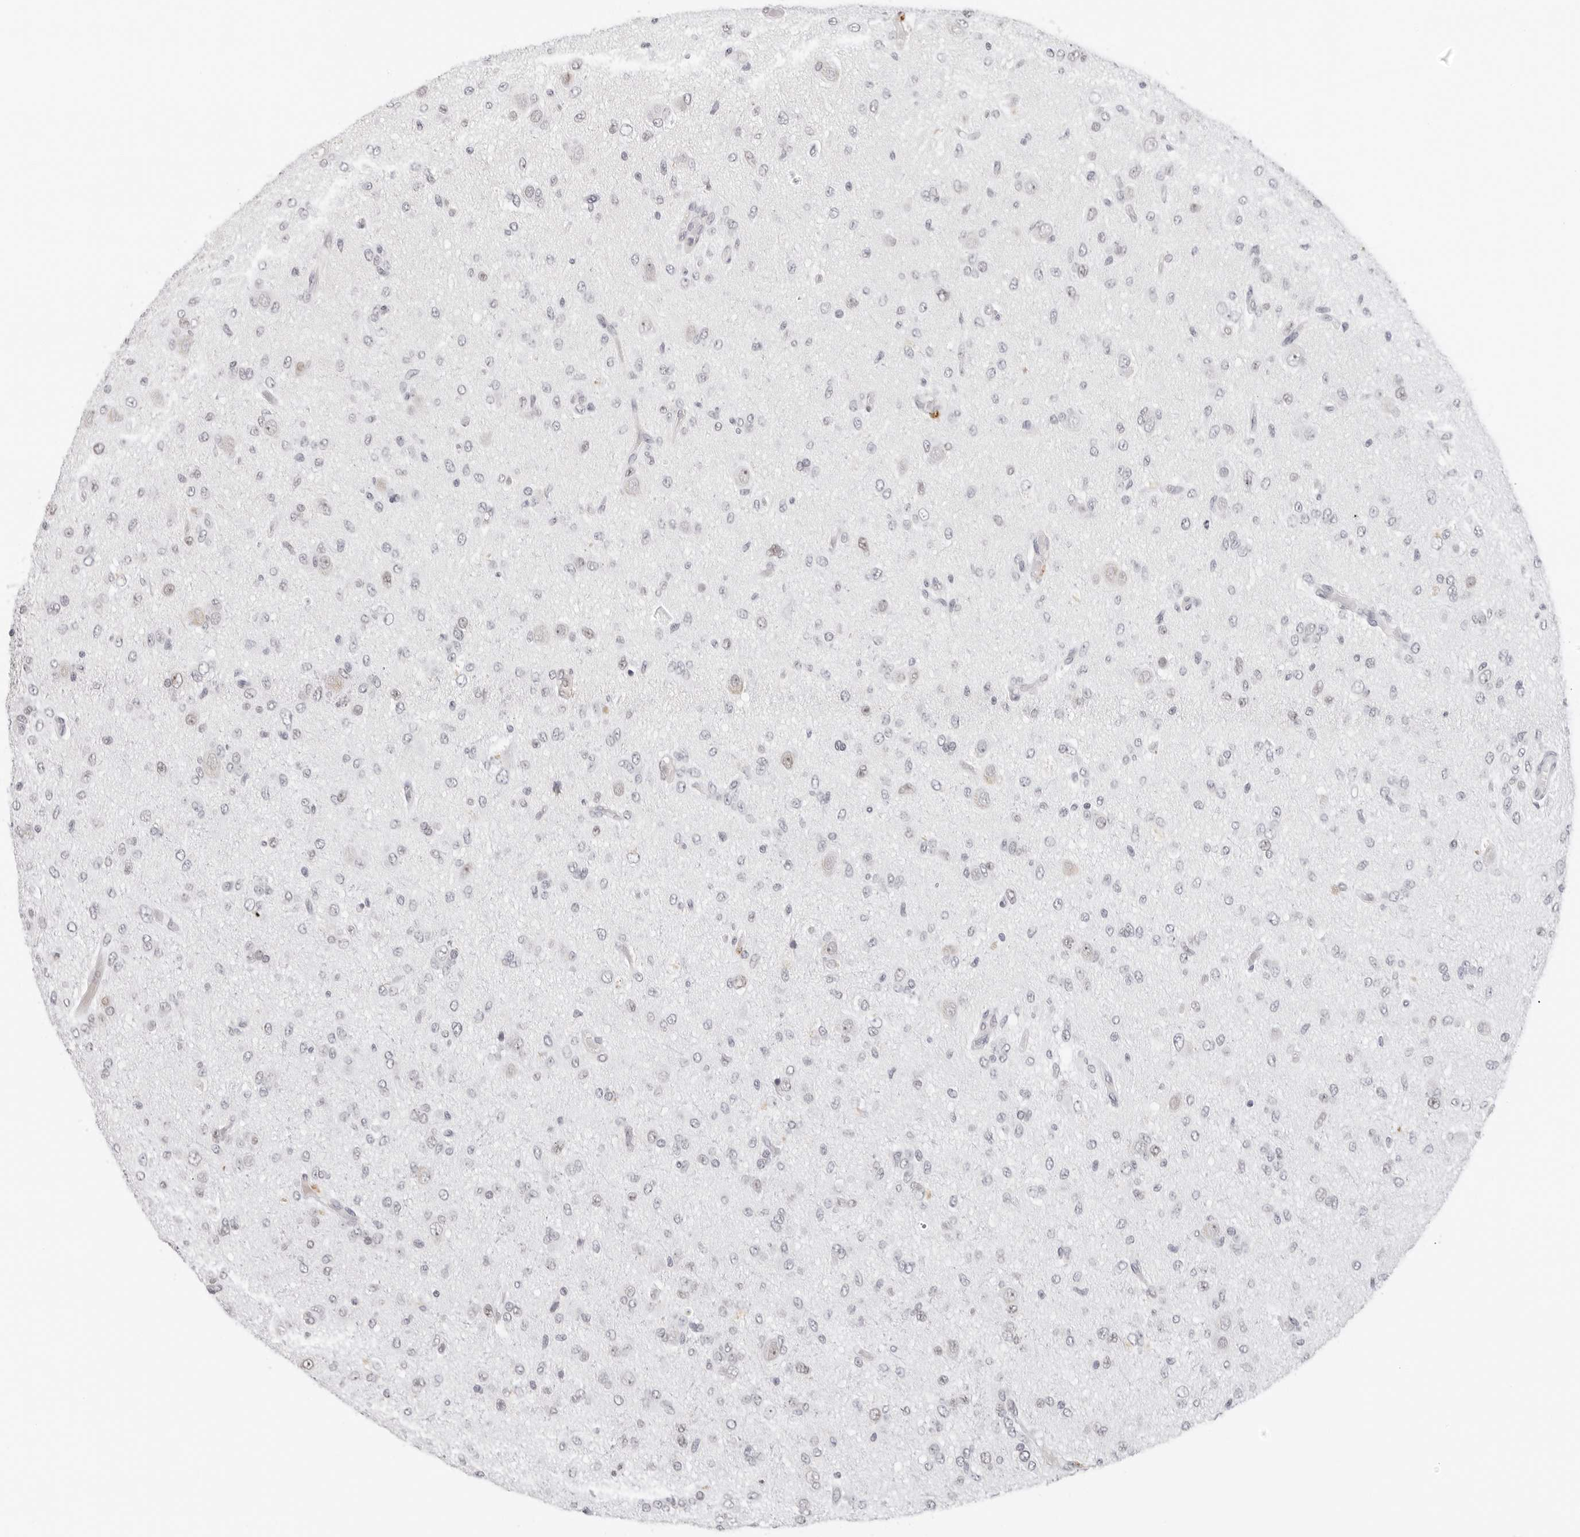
{"staining": {"intensity": "negative", "quantity": "none", "location": "none"}, "tissue": "glioma", "cell_type": "Tumor cells", "image_type": "cancer", "snomed": [{"axis": "morphology", "description": "Glioma, malignant, High grade"}, {"axis": "topography", "description": "Brain"}], "caption": "The photomicrograph reveals no staining of tumor cells in glioma. The staining is performed using DAB brown chromogen with nuclei counter-stained in using hematoxylin.", "gene": "MSH6", "patient": {"sex": "female", "age": 59}}